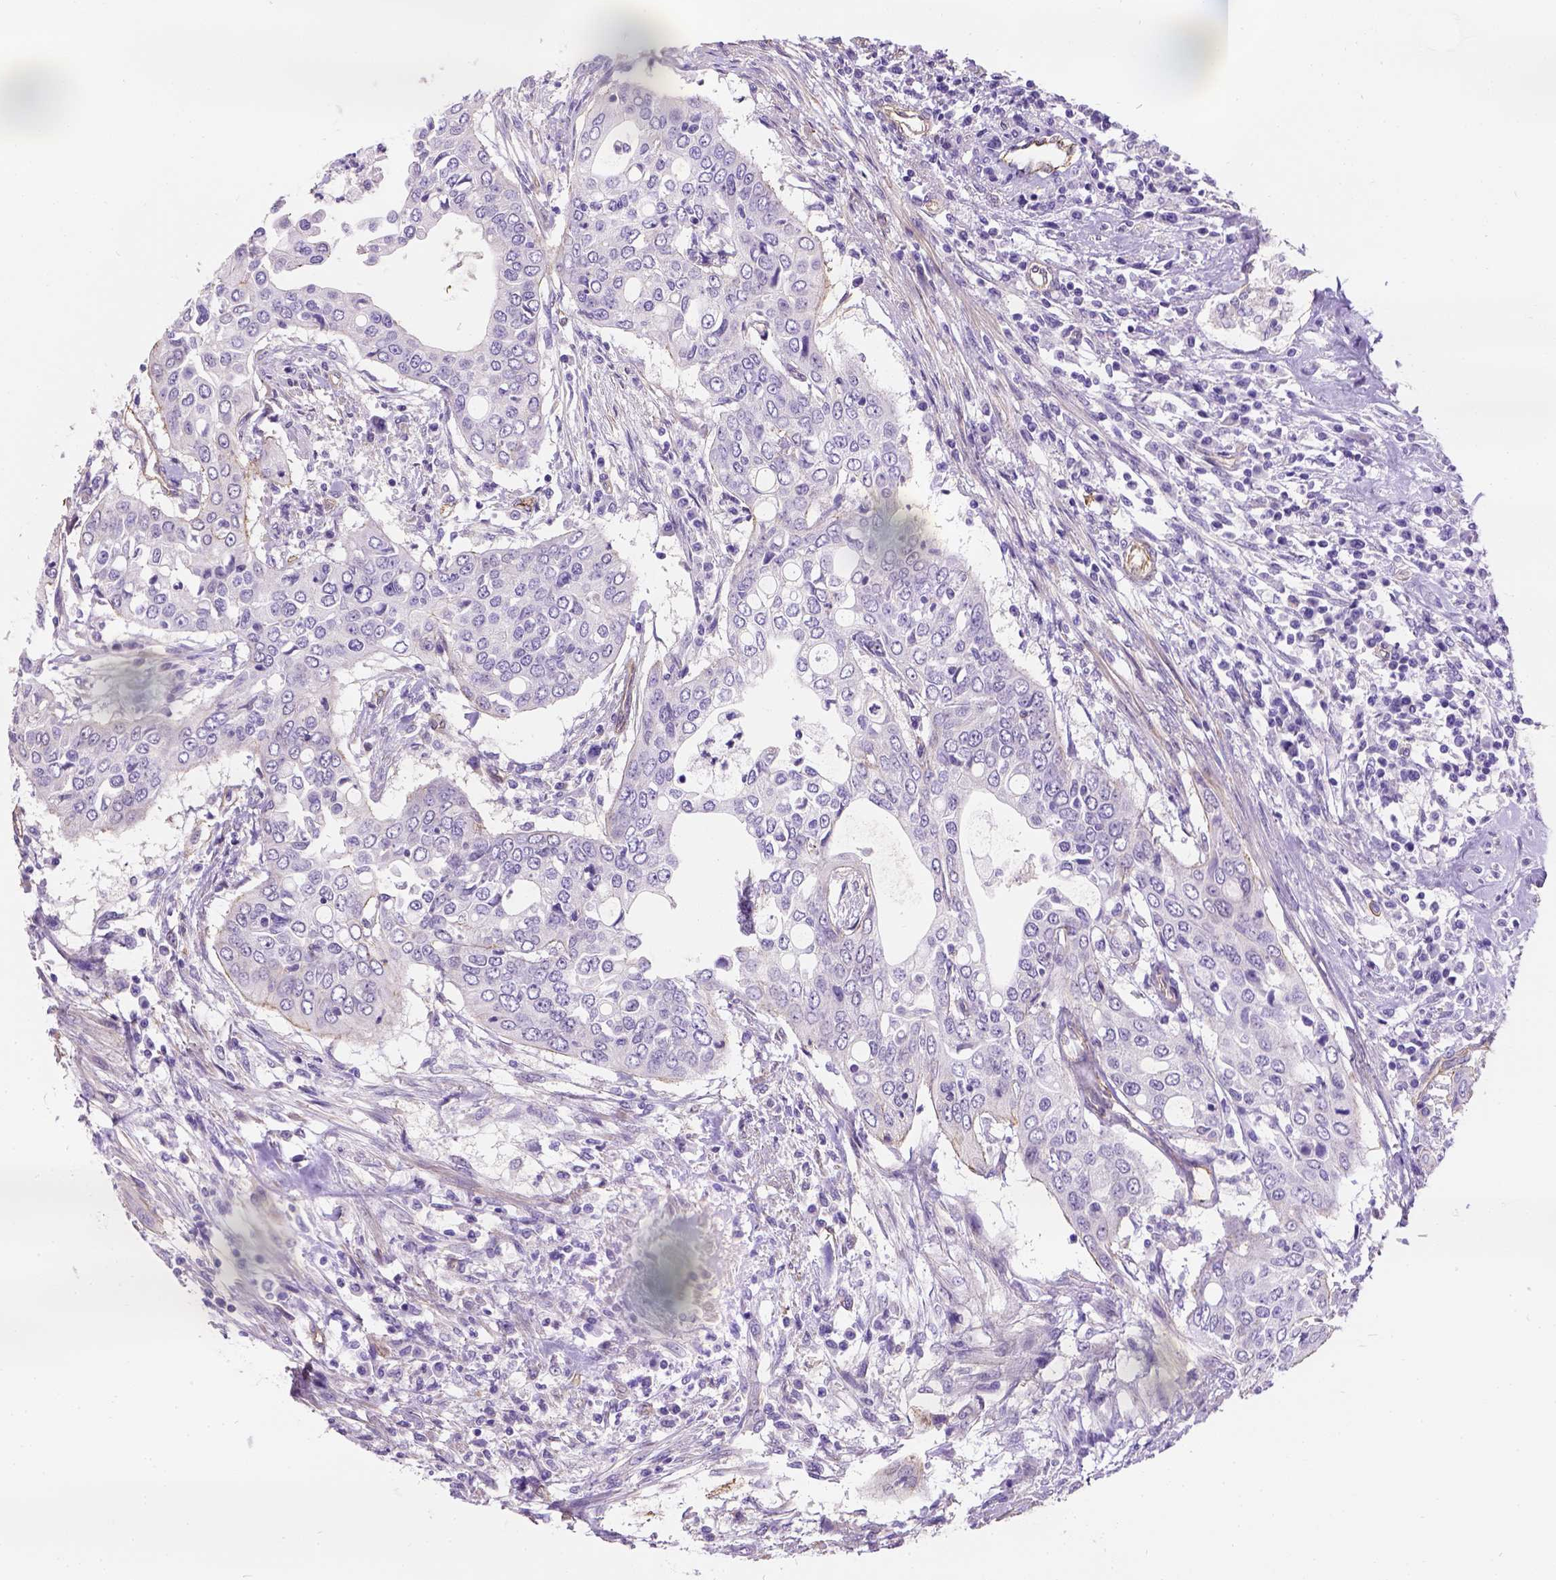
{"staining": {"intensity": "moderate", "quantity": "<25%", "location": "cytoplasmic/membranous"}, "tissue": "urothelial cancer", "cell_type": "Tumor cells", "image_type": "cancer", "snomed": [{"axis": "morphology", "description": "Urothelial carcinoma, High grade"}, {"axis": "topography", "description": "Urinary bladder"}], "caption": "About <25% of tumor cells in human urothelial cancer demonstrate moderate cytoplasmic/membranous protein expression as visualized by brown immunohistochemical staining.", "gene": "PHF7", "patient": {"sex": "male", "age": 82}}